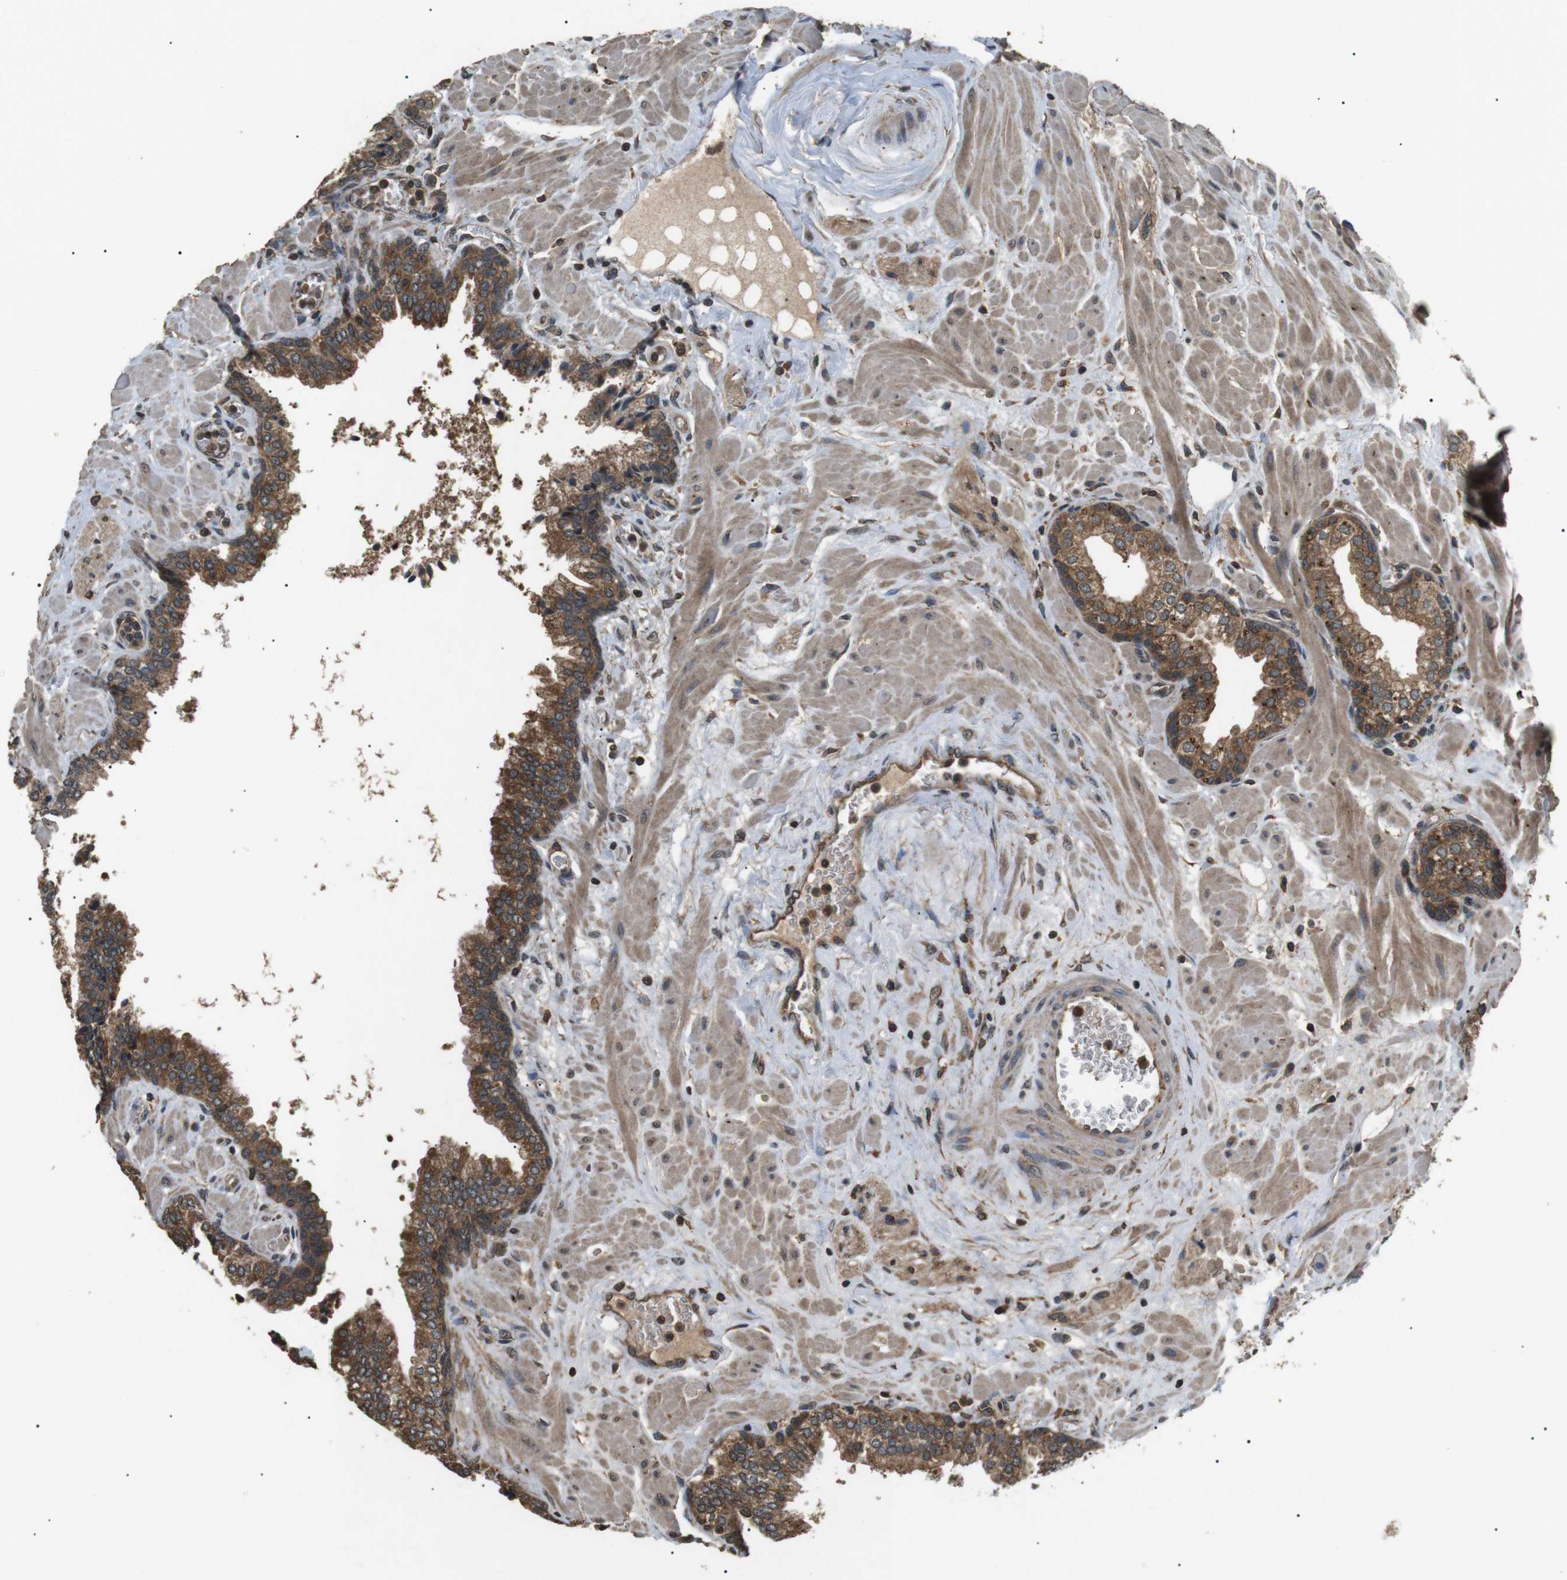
{"staining": {"intensity": "strong", "quantity": ">75%", "location": "cytoplasmic/membranous"}, "tissue": "prostate", "cell_type": "Glandular cells", "image_type": "normal", "snomed": [{"axis": "morphology", "description": "Normal tissue, NOS"}, {"axis": "morphology", "description": "Urothelial carcinoma, Low grade"}, {"axis": "topography", "description": "Urinary bladder"}, {"axis": "topography", "description": "Prostate"}], "caption": "Immunohistochemistry (IHC) of unremarkable human prostate reveals high levels of strong cytoplasmic/membranous positivity in about >75% of glandular cells.", "gene": "TBC1D15", "patient": {"sex": "male", "age": 60}}